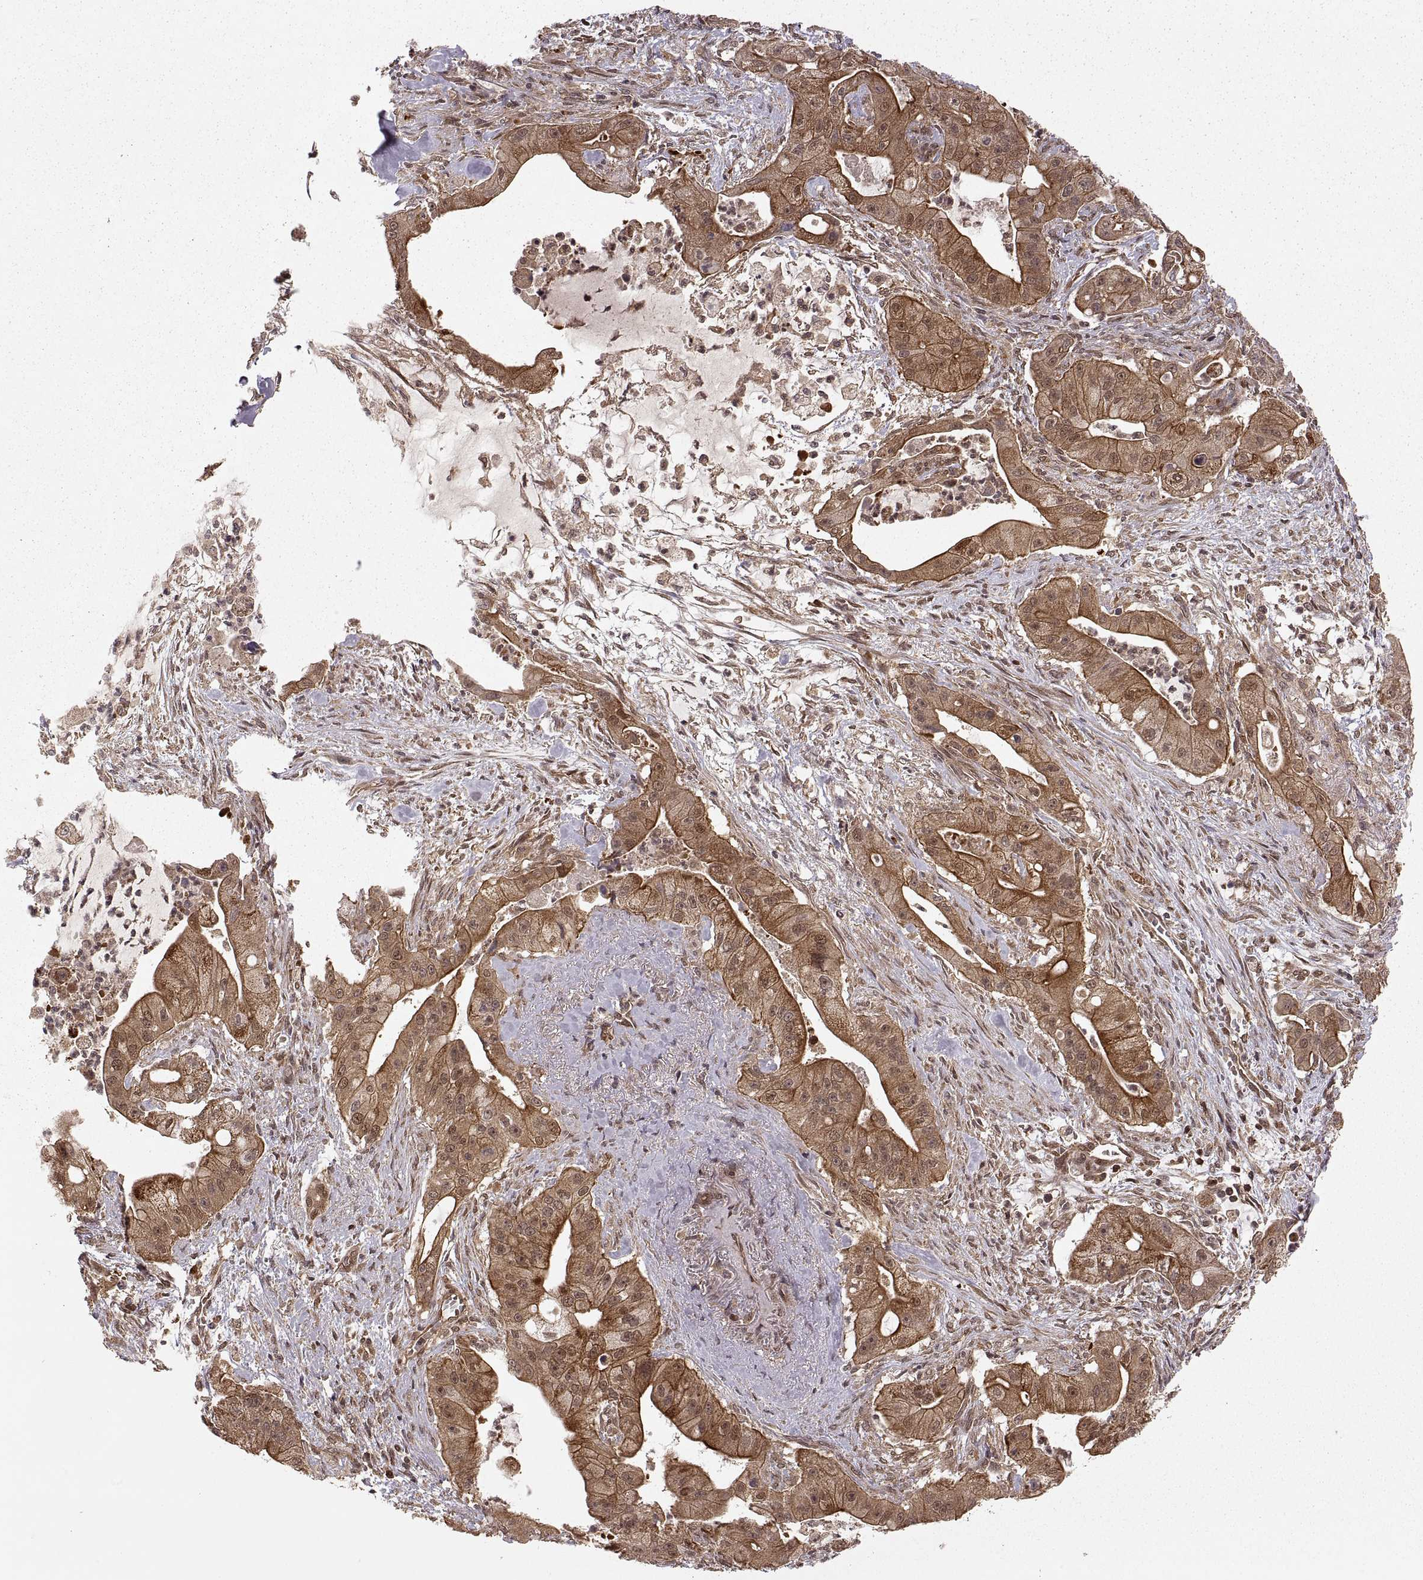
{"staining": {"intensity": "strong", "quantity": ">75%", "location": "cytoplasmic/membranous,nuclear"}, "tissue": "pancreatic cancer", "cell_type": "Tumor cells", "image_type": "cancer", "snomed": [{"axis": "morphology", "description": "Normal tissue, NOS"}, {"axis": "morphology", "description": "Inflammation, NOS"}, {"axis": "morphology", "description": "Adenocarcinoma, NOS"}, {"axis": "topography", "description": "Pancreas"}], "caption": "The image exhibits staining of pancreatic adenocarcinoma, revealing strong cytoplasmic/membranous and nuclear protein staining (brown color) within tumor cells.", "gene": "DEDD", "patient": {"sex": "male", "age": 57}}